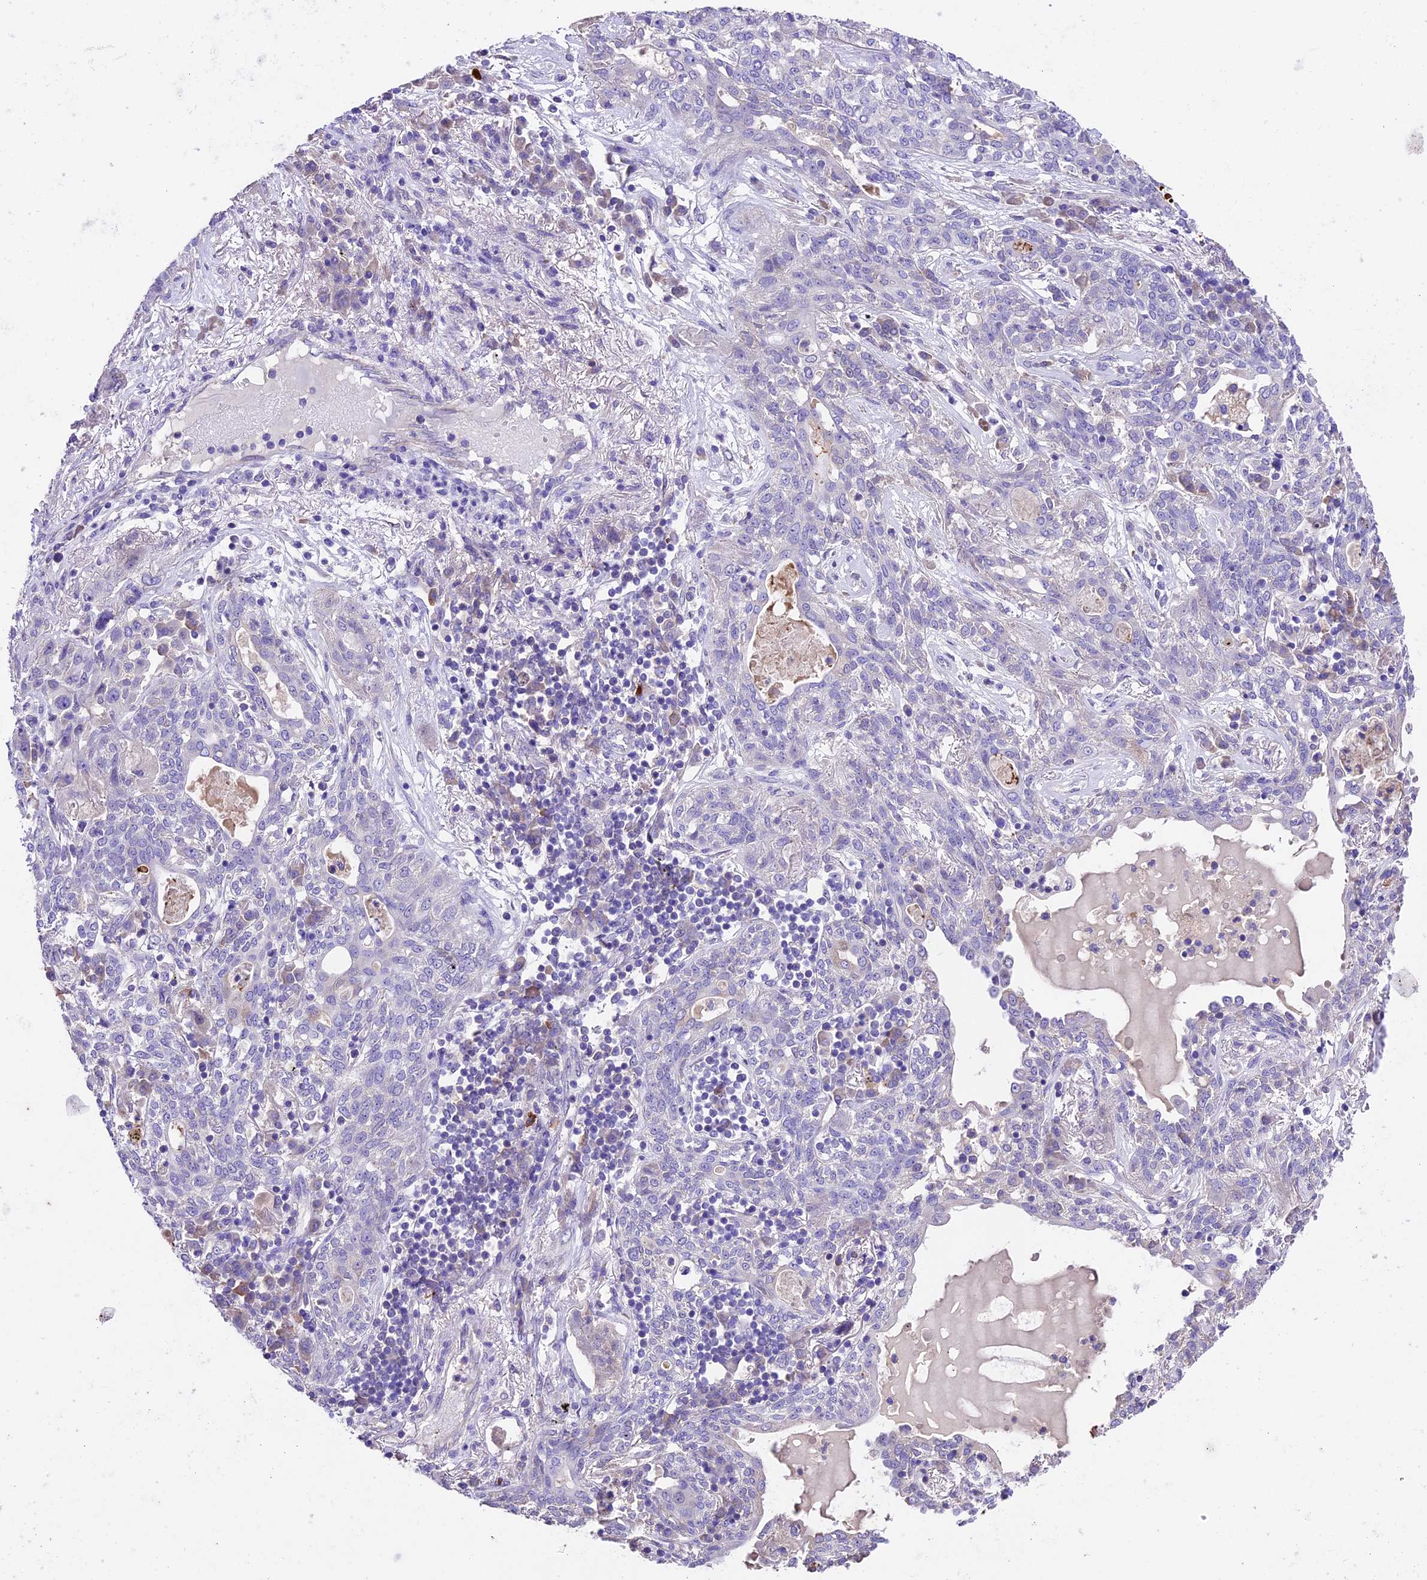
{"staining": {"intensity": "negative", "quantity": "none", "location": "none"}, "tissue": "lung cancer", "cell_type": "Tumor cells", "image_type": "cancer", "snomed": [{"axis": "morphology", "description": "Squamous cell carcinoma, NOS"}, {"axis": "topography", "description": "Lung"}], "caption": "High power microscopy image of an IHC photomicrograph of lung cancer (squamous cell carcinoma), revealing no significant positivity in tumor cells.", "gene": "SBNO2", "patient": {"sex": "female", "age": 70}}